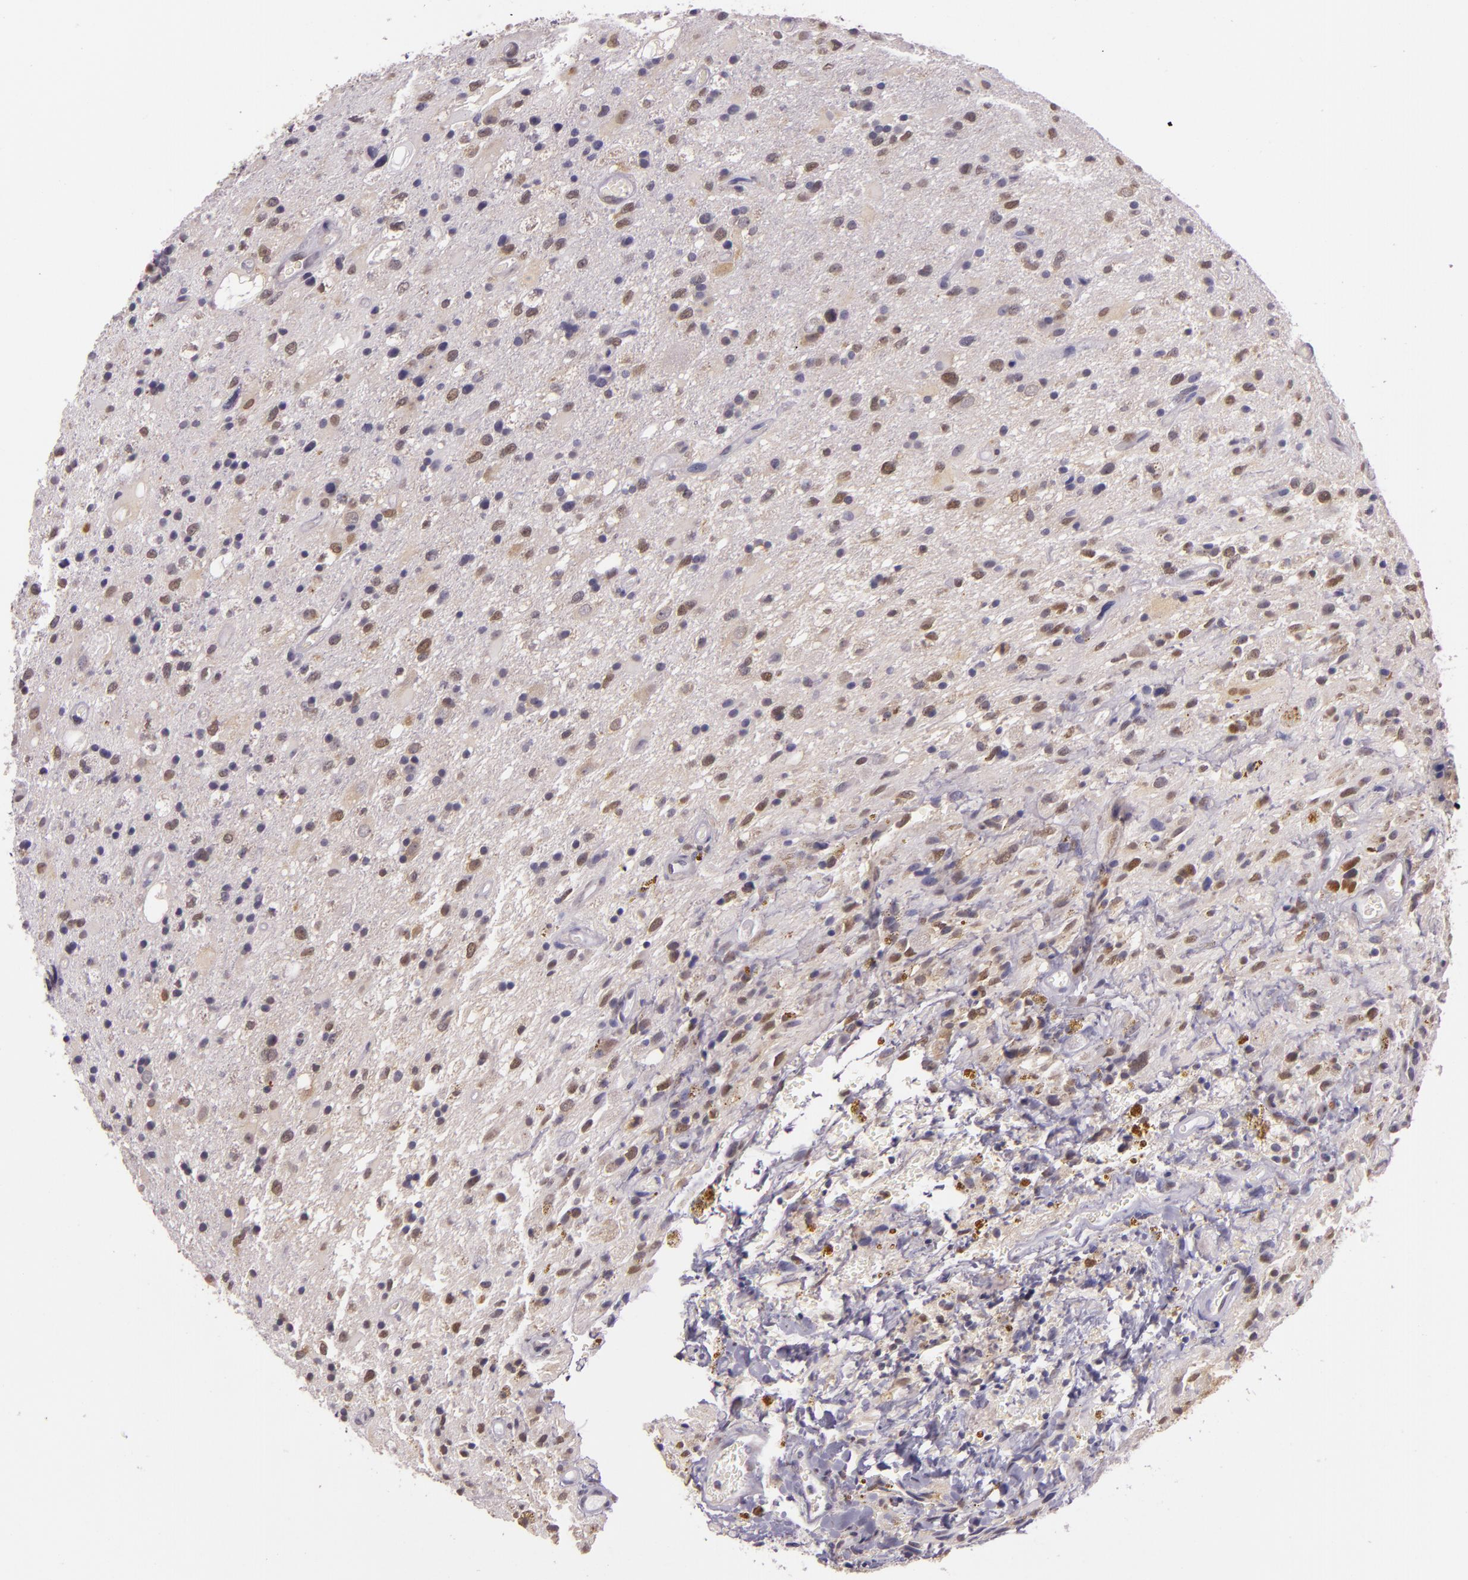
{"staining": {"intensity": "moderate", "quantity": "25%-75%", "location": "nuclear"}, "tissue": "glioma", "cell_type": "Tumor cells", "image_type": "cancer", "snomed": [{"axis": "morphology", "description": "Glioma, malignant, High grade"}, {"axis": "topography", "description": "Brain"}], "caption": "Malignant glioma (high-grade) stained with a protein marker reveals moderate staining in tumor cells.", "gene": "HSPA8", "patient": {"sex": "male", "age": 48}}